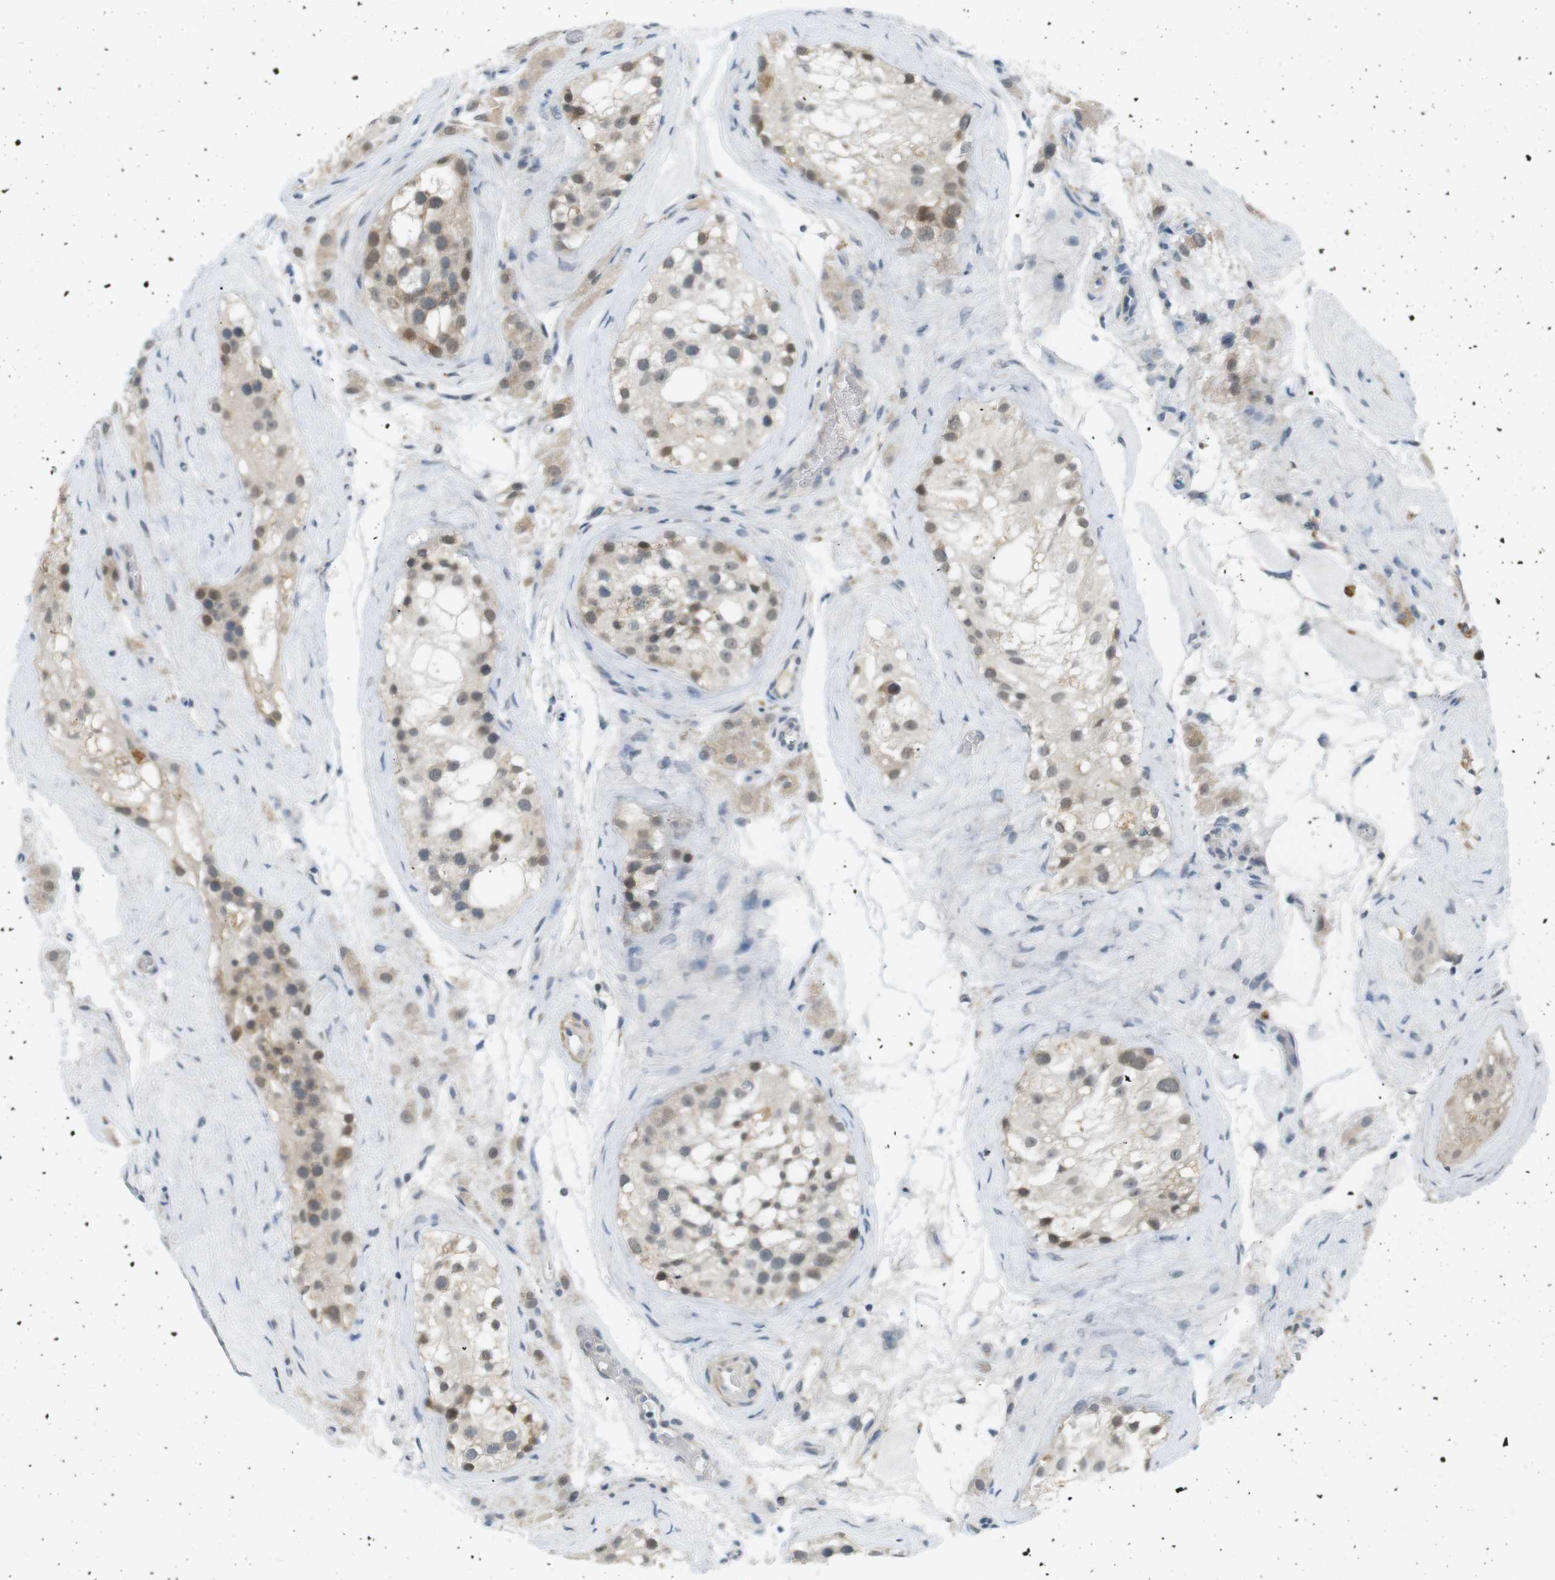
{"staining": {"intensity": "weak", "quantity": "<25%", "location": "cytoplasmic/membranous"}, "tissue": "testis", "cell_type": "Cells in seminiferous ducts", "image_type": "normal", "snomed": [{"axis": "morphology", "description": "Normal tissue, NOS"}, {"axis": "morphology", "description": "Seminoma, NOS"}, {"axis": "topography", "description": "Testis"}], "caption": "Cells in seminiferous ducts show no significant protein positivity in benign testis.", "gene": "RTN3", "patient": {"sex": "male", "age": 71}}